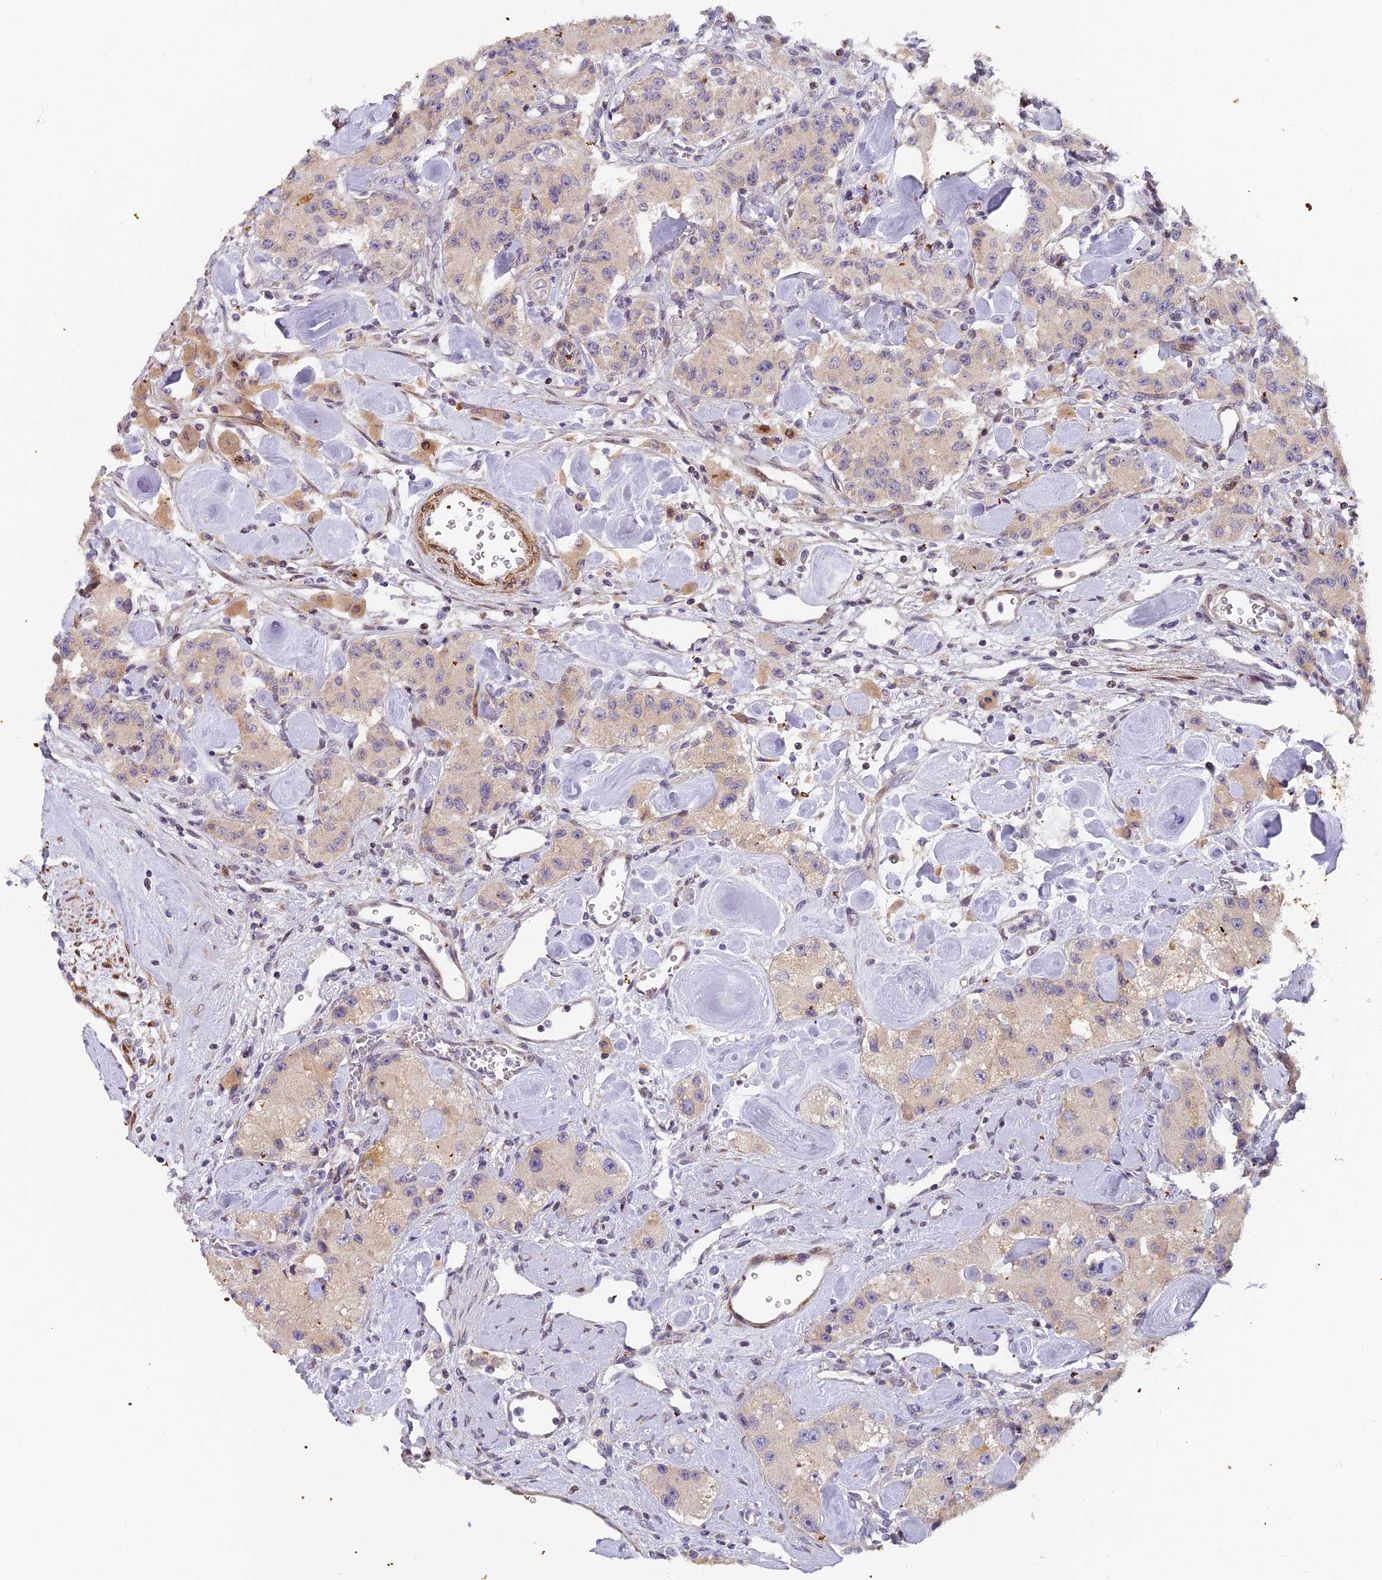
{"staining": {"intensity": "weak", "quantity": "<25%", "location": "cytoplasmic/membranous"}, "tissue": "carcinoid", "cell_type": "Tumor cells", "image_type": "cancer", "snomed": [{"axis": "morphology", "description": "Carcinoid, malignant, NOS"}, {"axis": "topography", "description": "Pancreas"}], "caption": "Immunohistochemistry (IHC) image of neoplastic tissue: carcinoid (malignant) stained with DAB demonstrates no significant protein staining in tumor cells. Nuclei are stained in blue.", "gene": "RAB28", "patient": {"sex": "male", "age": 41}}